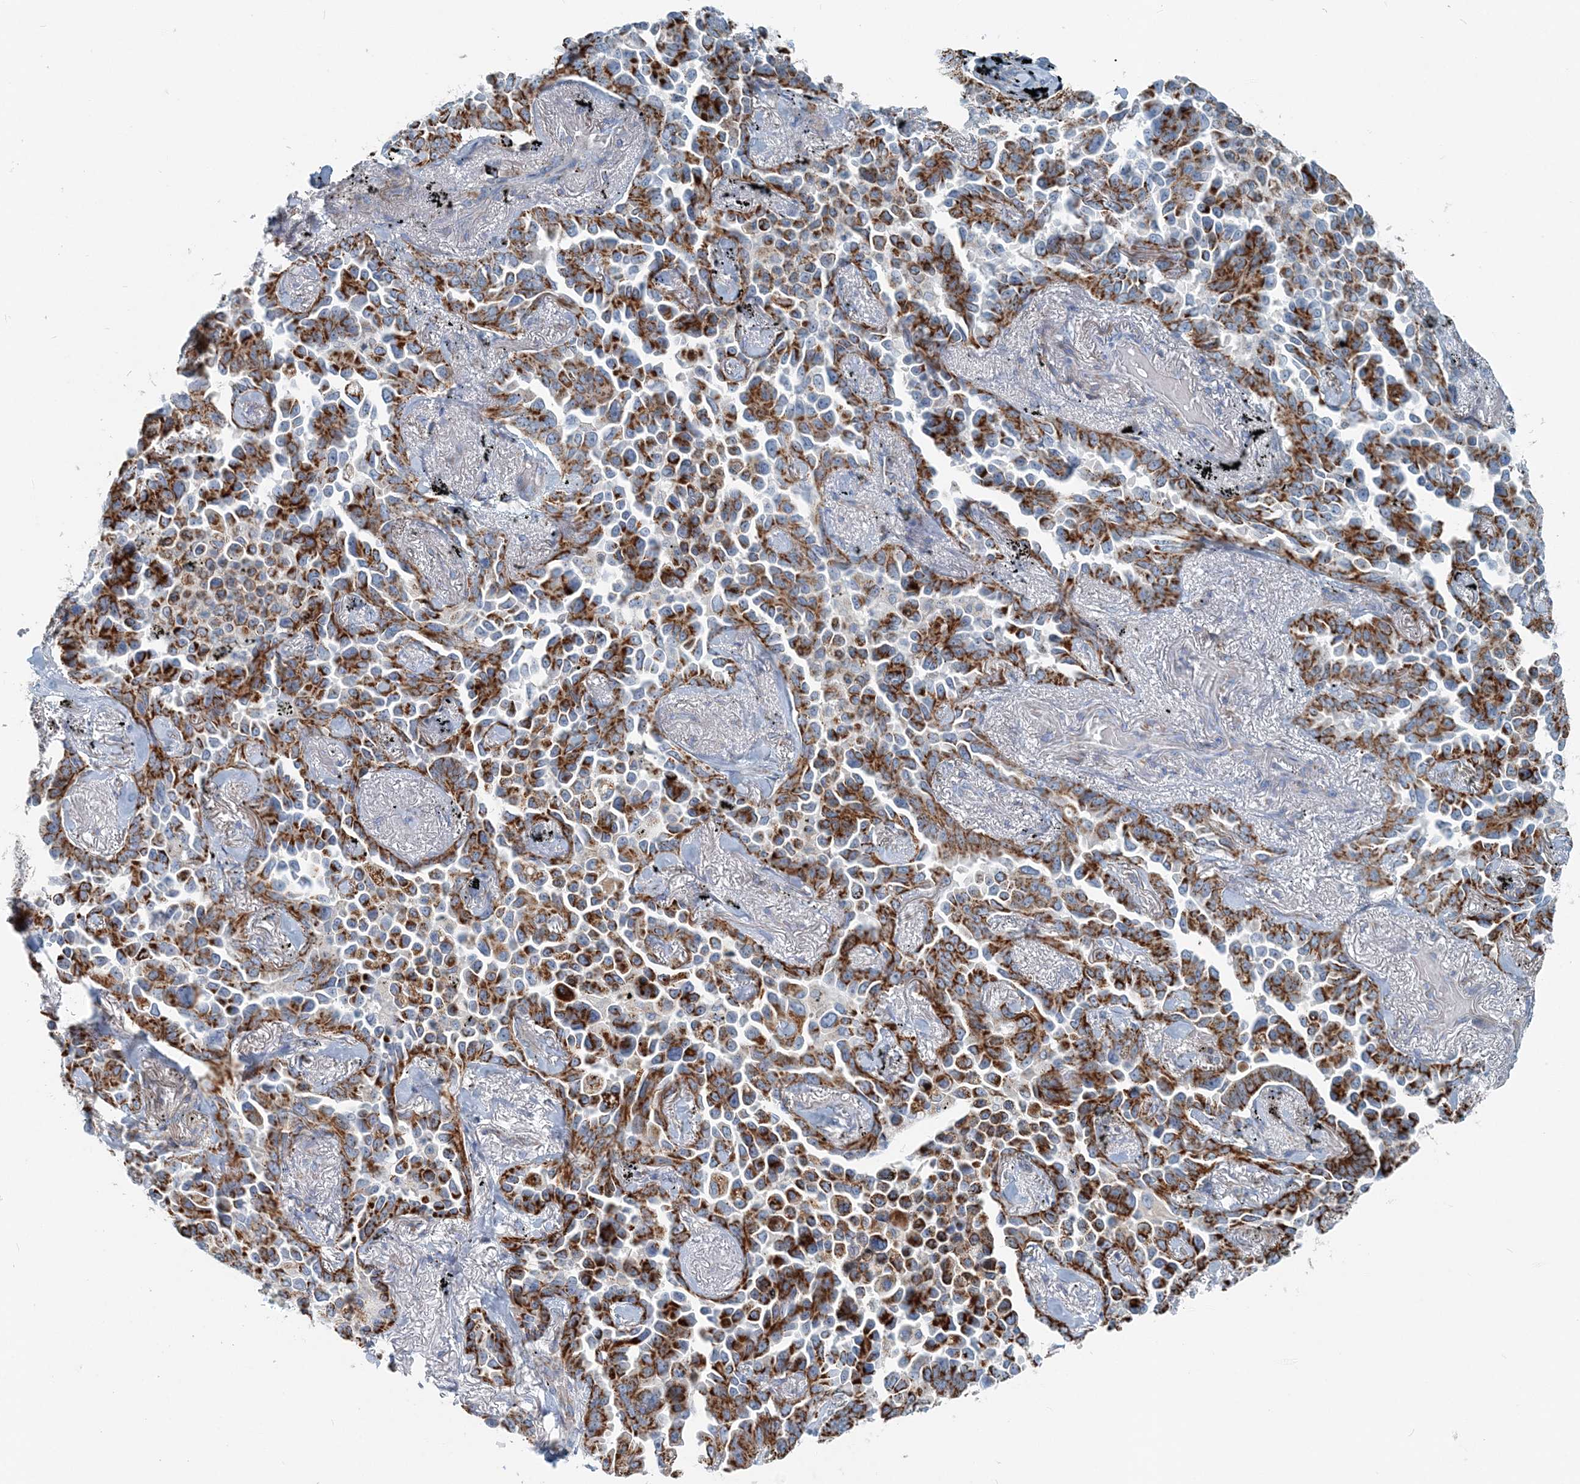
{"staining": {"intensity": "strong", "quantity": "25%-75%", "location": "cytoplasmic/membranous"}, "tissue": "lung cancer", "cell_type": "Tumor cells", "image_type": "cancer", "snomed": [{"axis": "morphology", "description": "Adenocarcinoma, NOS"}, {"axis": "topography", "description": "Lung"}], "caption": "Lung cancer (adenocarcinoma) was stained to show a protein in brown. There is high levels of strong cytoplasmic/membranous staining in about 25%-75% of tumor cells.", "gene": "INTU", "patient": {"sex": "female", "age": 67}}